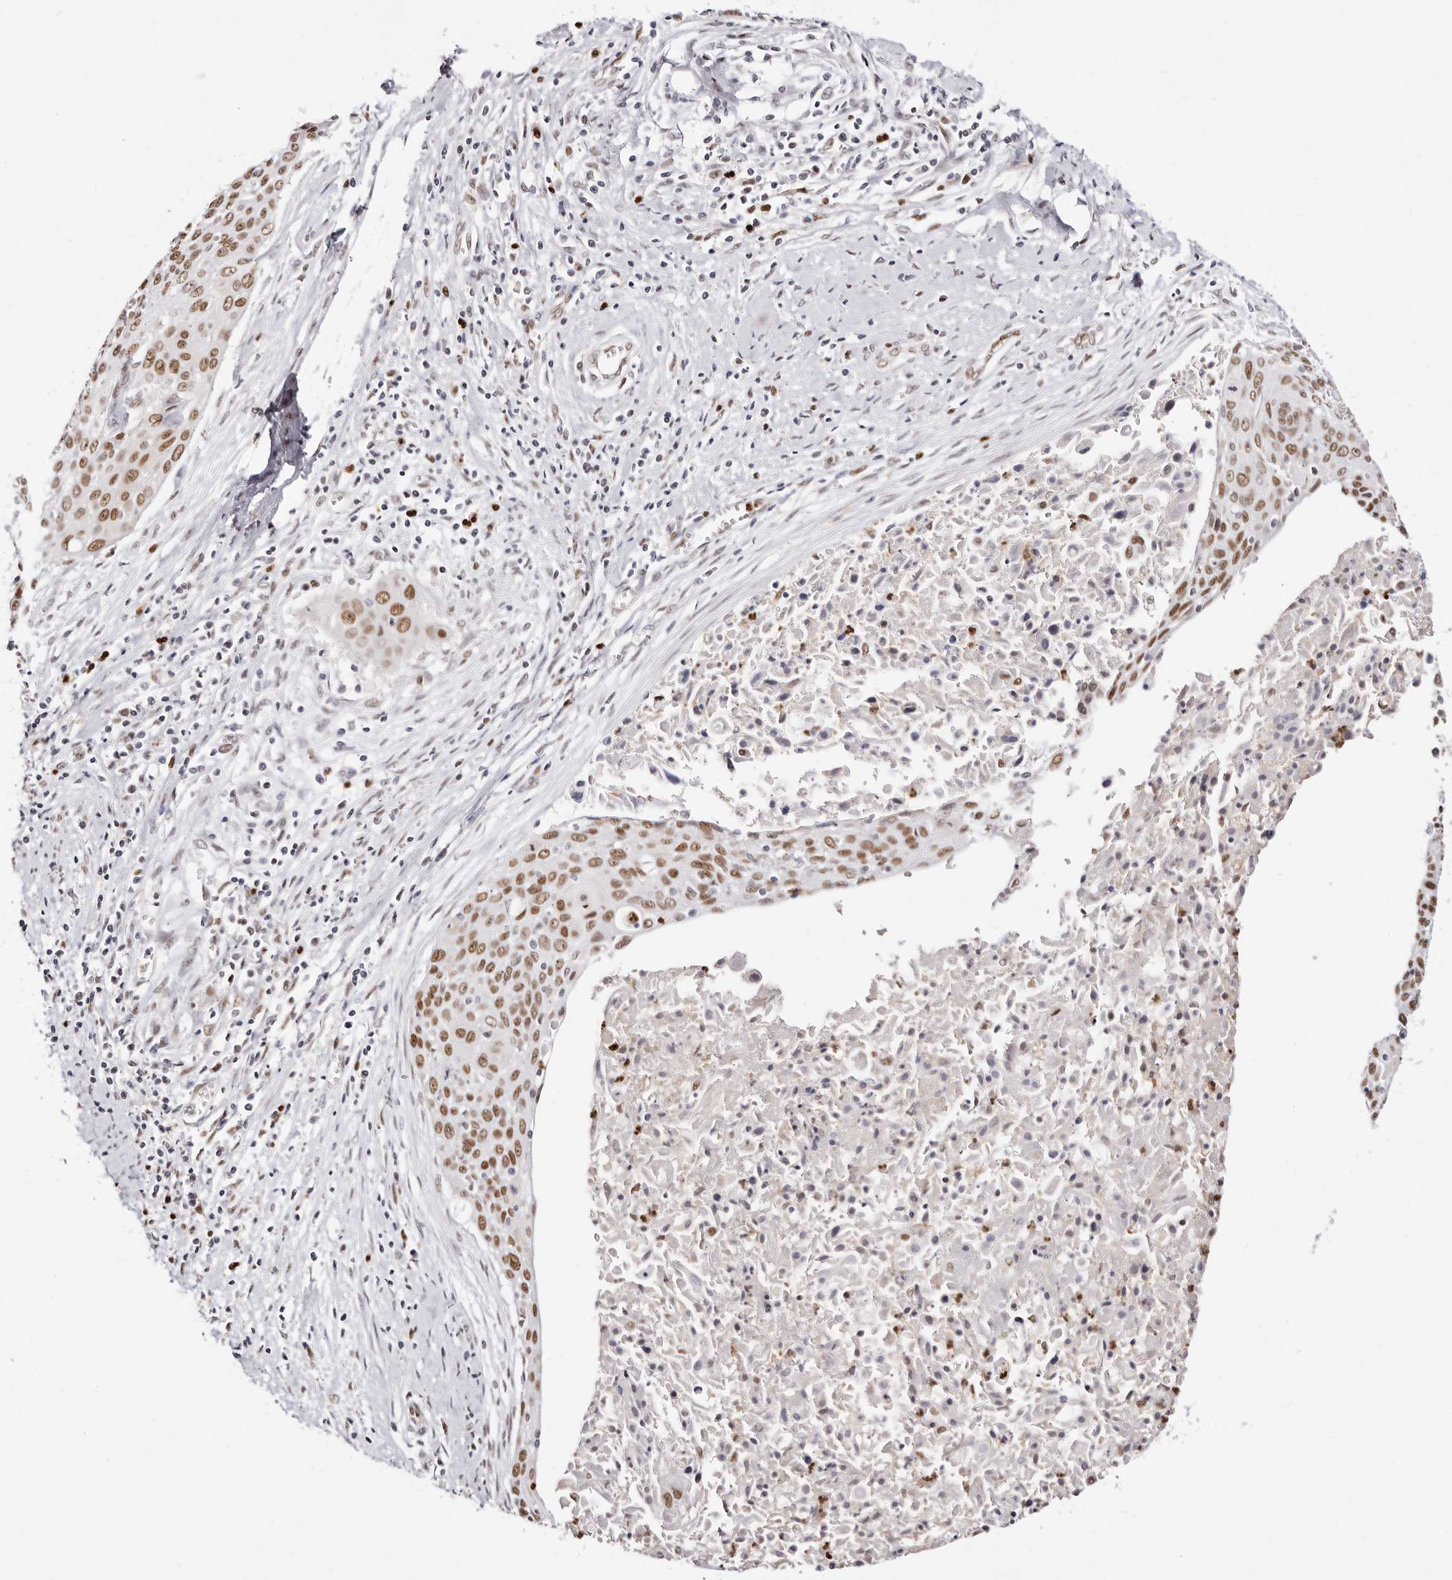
{"staining": {"intensity": "moderate", "quantity": ">75%", "location": "nuclear"}, "tissue": "cervical cancer", "cell_type": "Tumor cells", "image_type": "cancer", "snomed": [{"axis": "morphology", "description": "Squamous cell carcinoma, NOS"}, {"axis": "topography", "description": "Cervix"}], "caption": "Protein positivity by immunohistochemistry (IHC) exhibits moderate nuclear positivity in approximately >75% of tumor cells in cervical cancer (squamous cell carcinoma). The staining was performed using DAB to visualize the protein expression in brown, while the nuclei were stained in blue with hematoxylin (Magnification: 20x).", "gene": "TKT", "patient": {"sex": "female", "age": 55}}